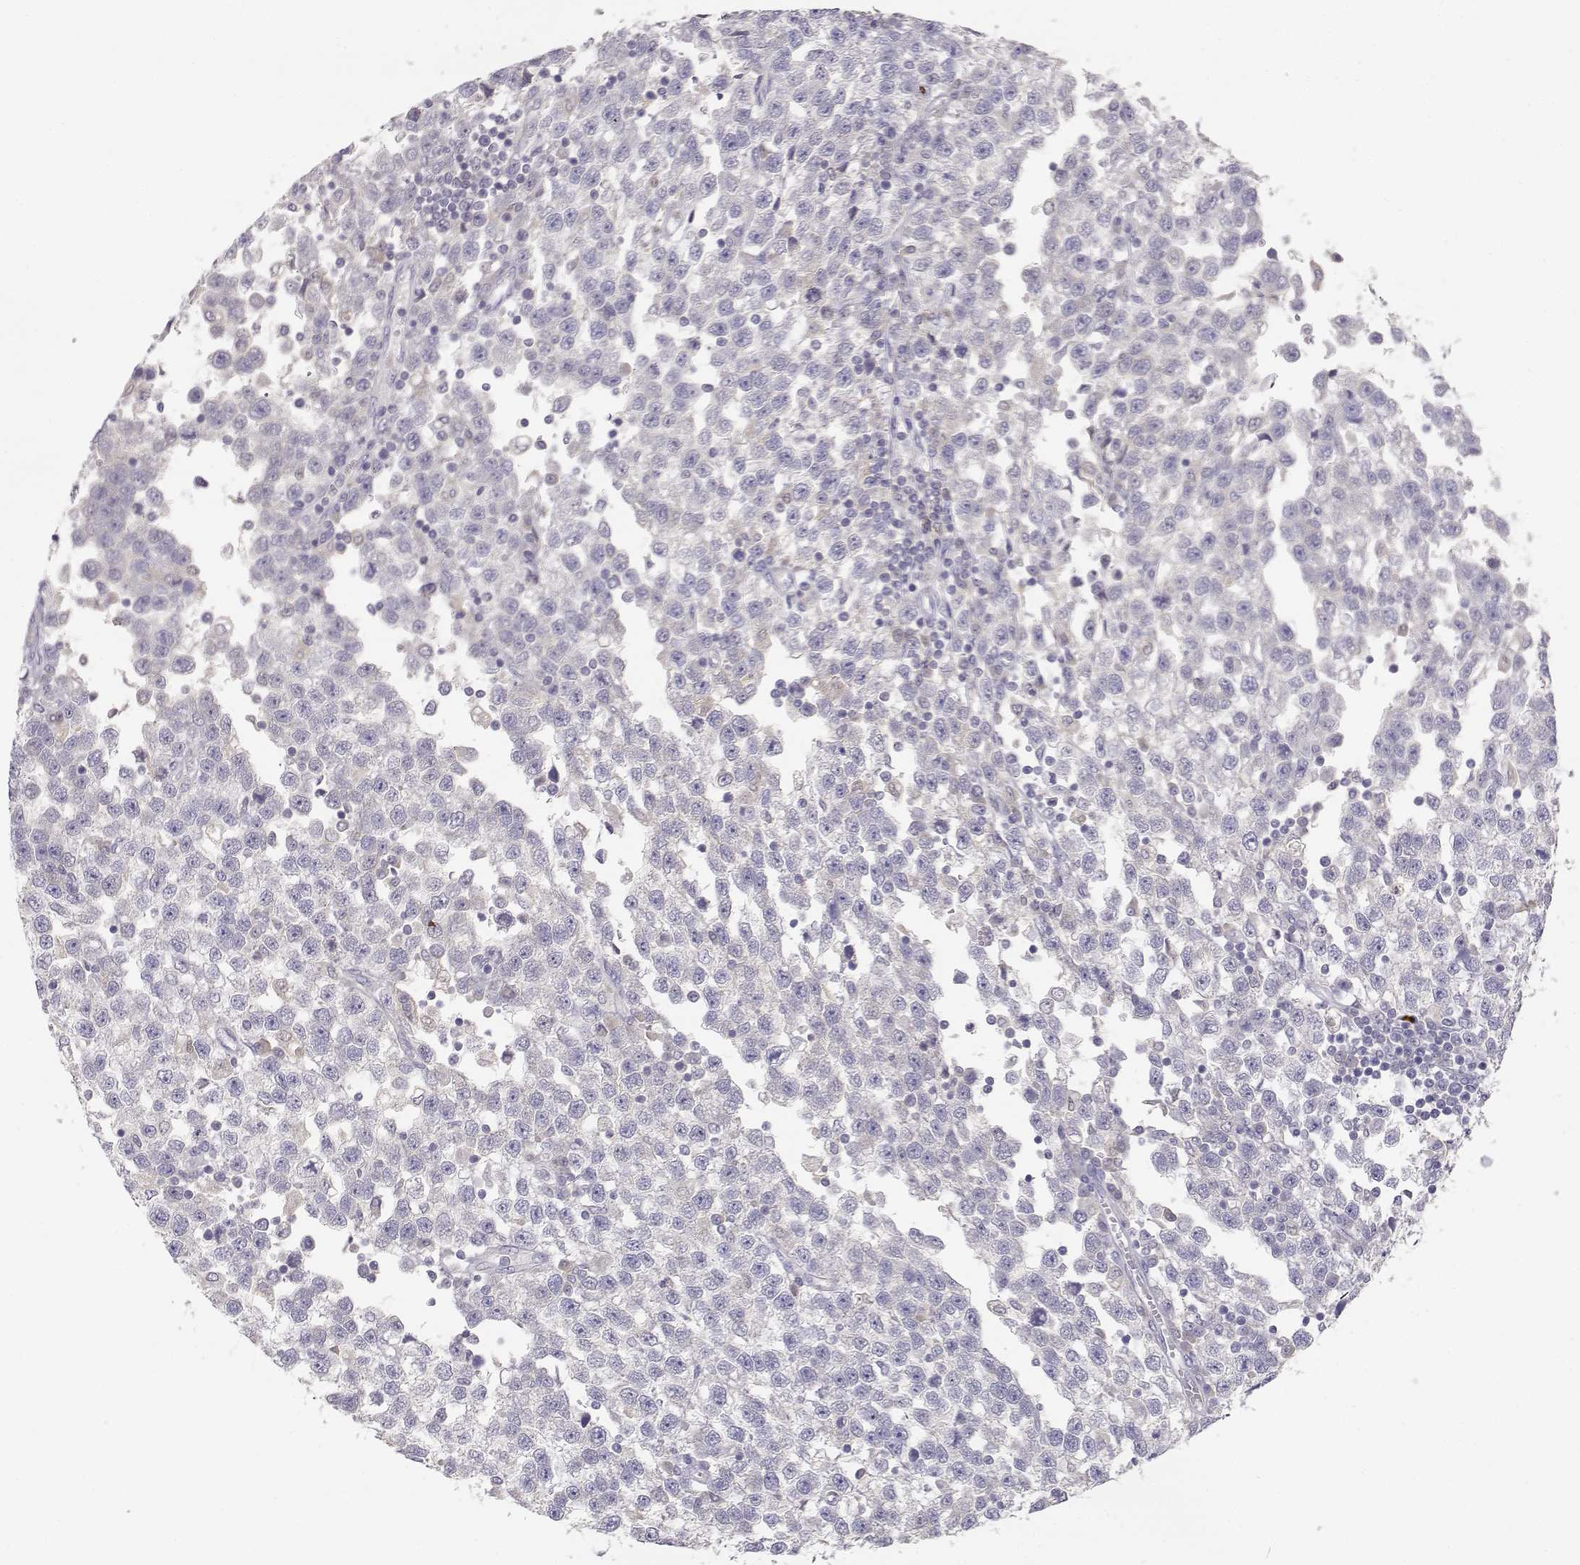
{"staining": {"intensity": "negative", "quantity": "none", "location": "none"}, "tissue": "testis cancer", "cell_type": "Tumor cells", "image_type": "cancer", "snomed": [{"axis": "morphology", "description": "Seminoma, NOS"}, {"axis": "topography", "description": "Testis"}], "caption": "Tumor cells show no significant protein staining in seminoma (testis).", "gene": "SLCO6A1", "patient": {"sex": "male", "age": 34}}